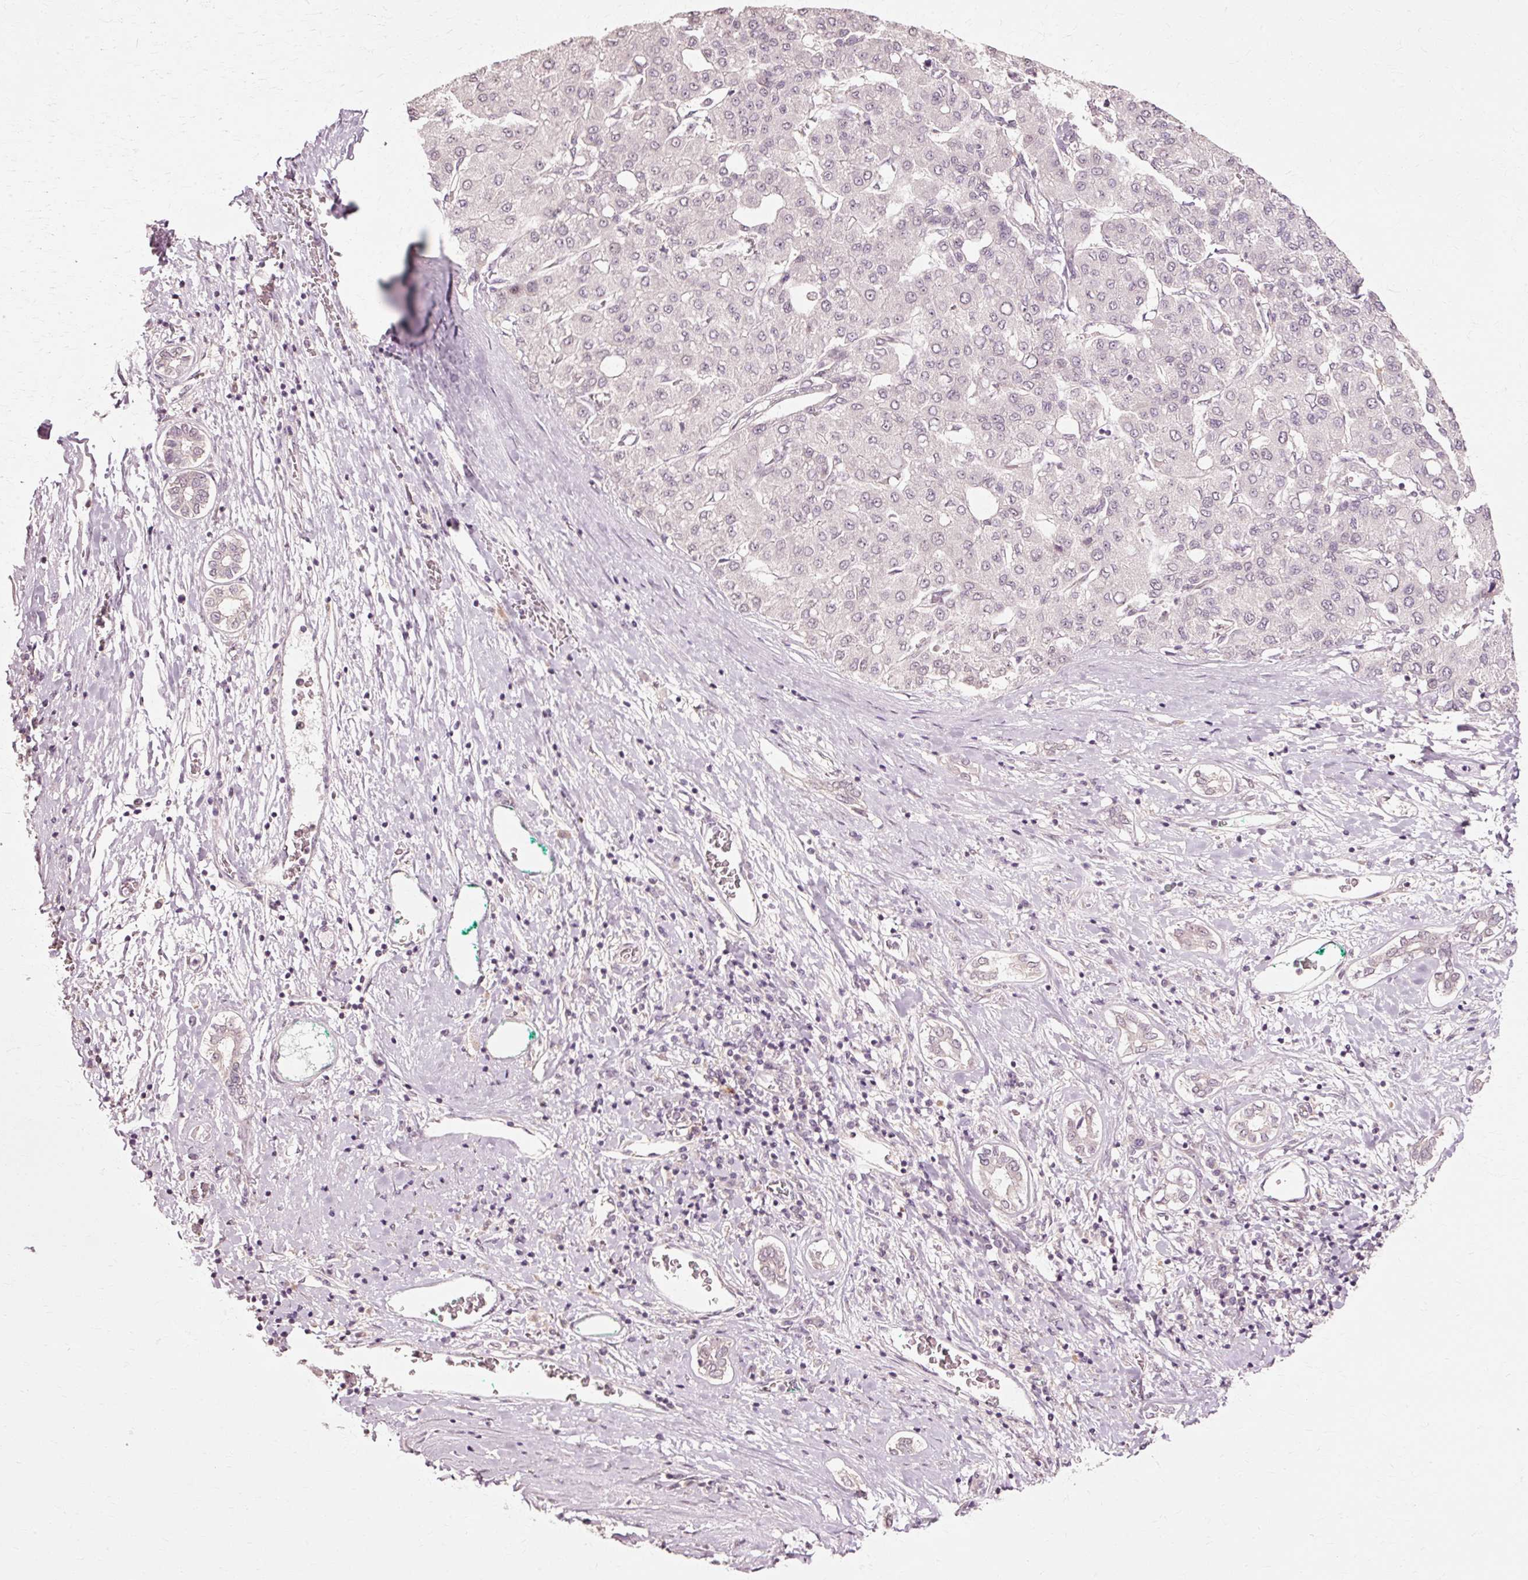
{"staining": {"intensity": "negative", "quantity": "none", "location": "none"}, "tissue": "liver cancer", "cell_type": "Tumor cells", "image_type": "cancer", "snomed": [{"axis": "morphology", "description": "Carcinoma, Hepatocellular, NOS"}, {"axis": "topography", "description": "Liver"}], "caption": "Histopathology image shows no protein positivity in tumor cells of liver cancer tissue.", "gene": "RGPD5", "patient": {"sex": "male", "age": 65}}